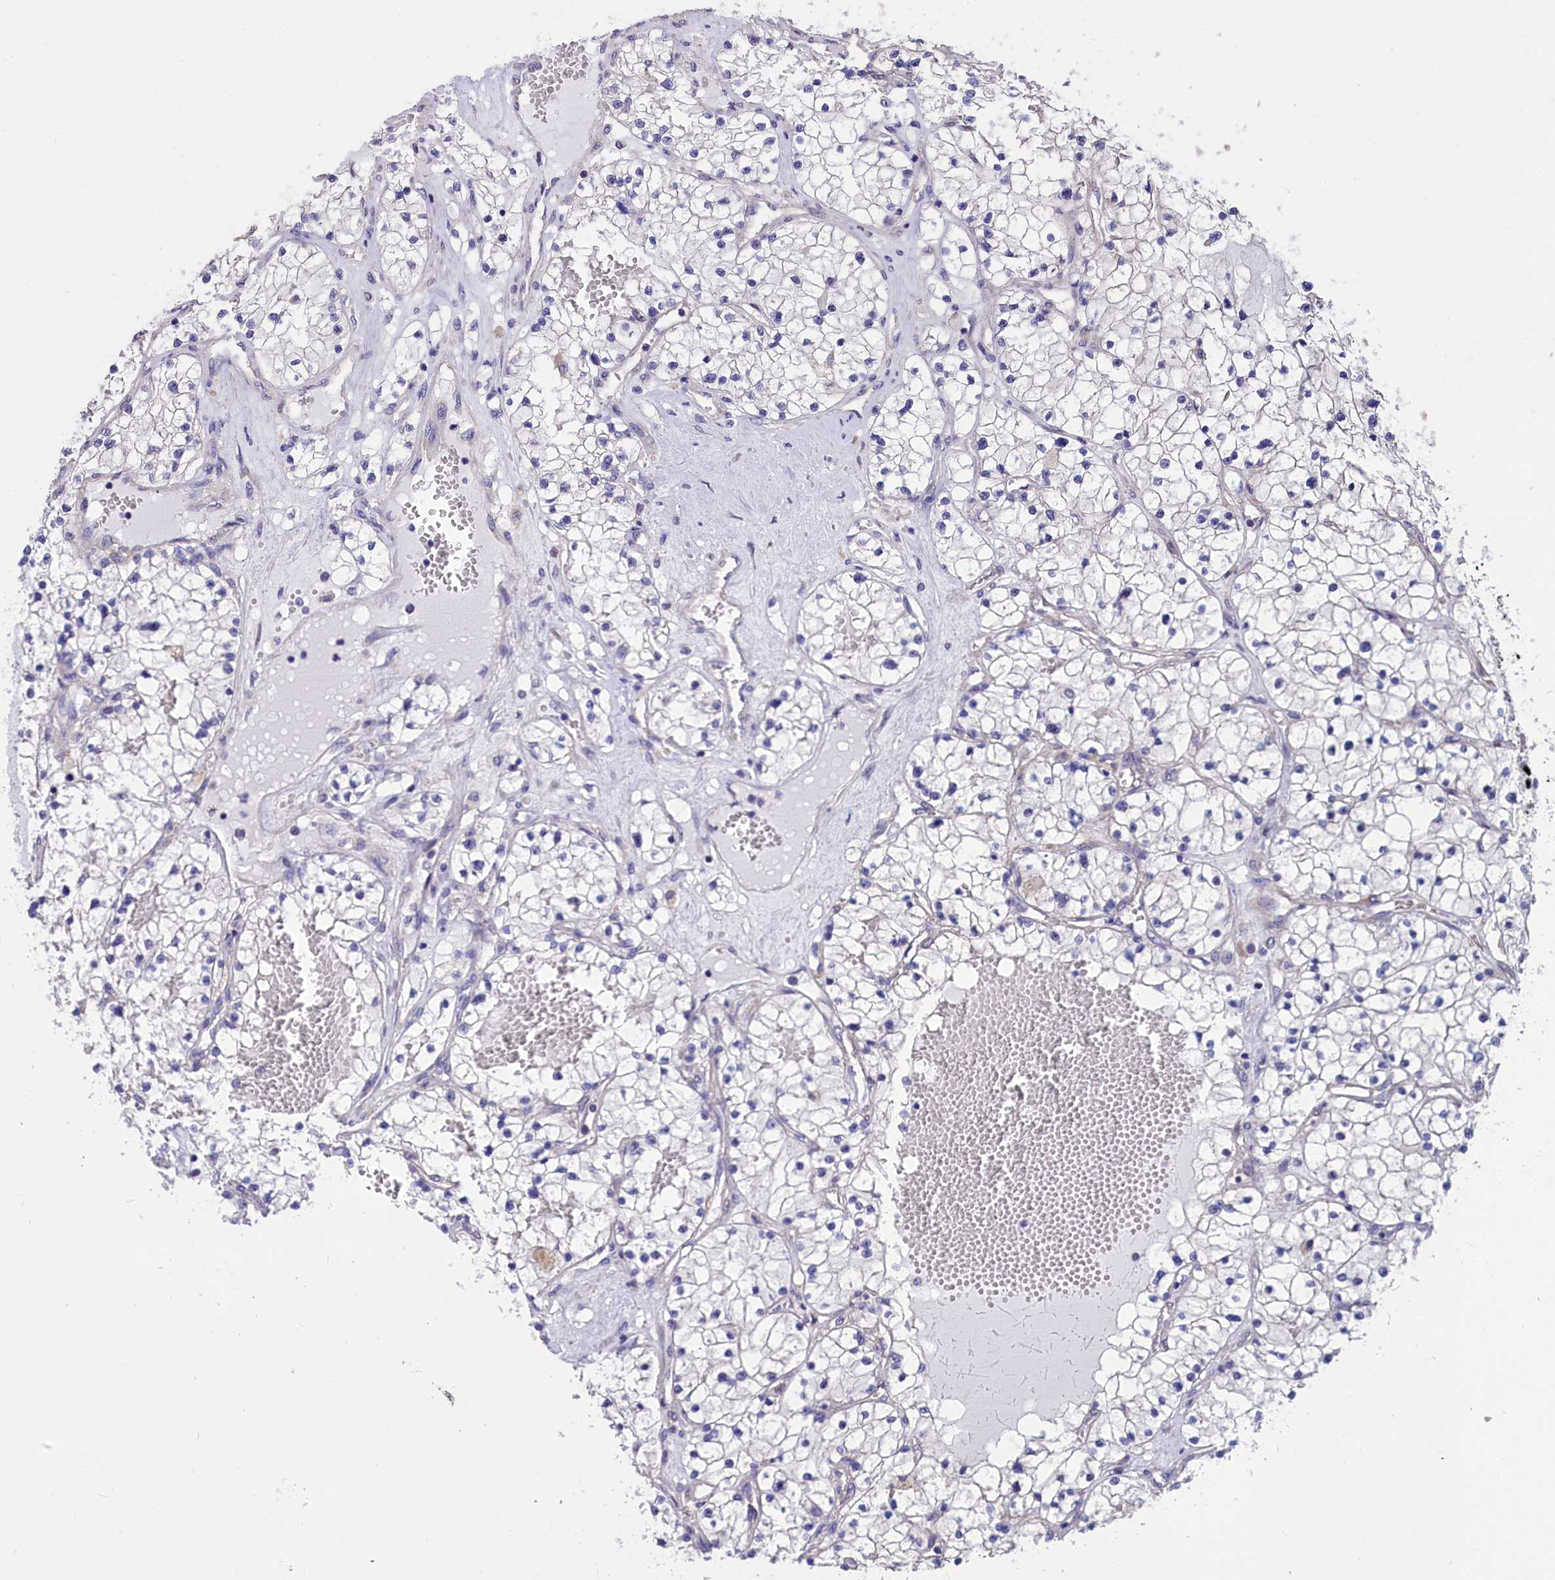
{"staining": {"intensity": "negative", "quantity": "none", "location": "none"}, "tissue": "renal cancer", "cell_type": "Tumor cells", "image_type": "cancer", "snomed": [{"axis": "morphology", "description": "Normal tissue, NOS"}, {"axis": "morphology", "description": "Adenocarcinoma, NOS"}, {"axis": "topography", "description": "Kidney"}], "caption": "Immunohistochemistry image of human adenocarcinoma (renal) stained for a protein (brown), which displays no staining in tumor cells.", "gene": "CYP2U1", "patient": {"sex": "male", "age": 68}}